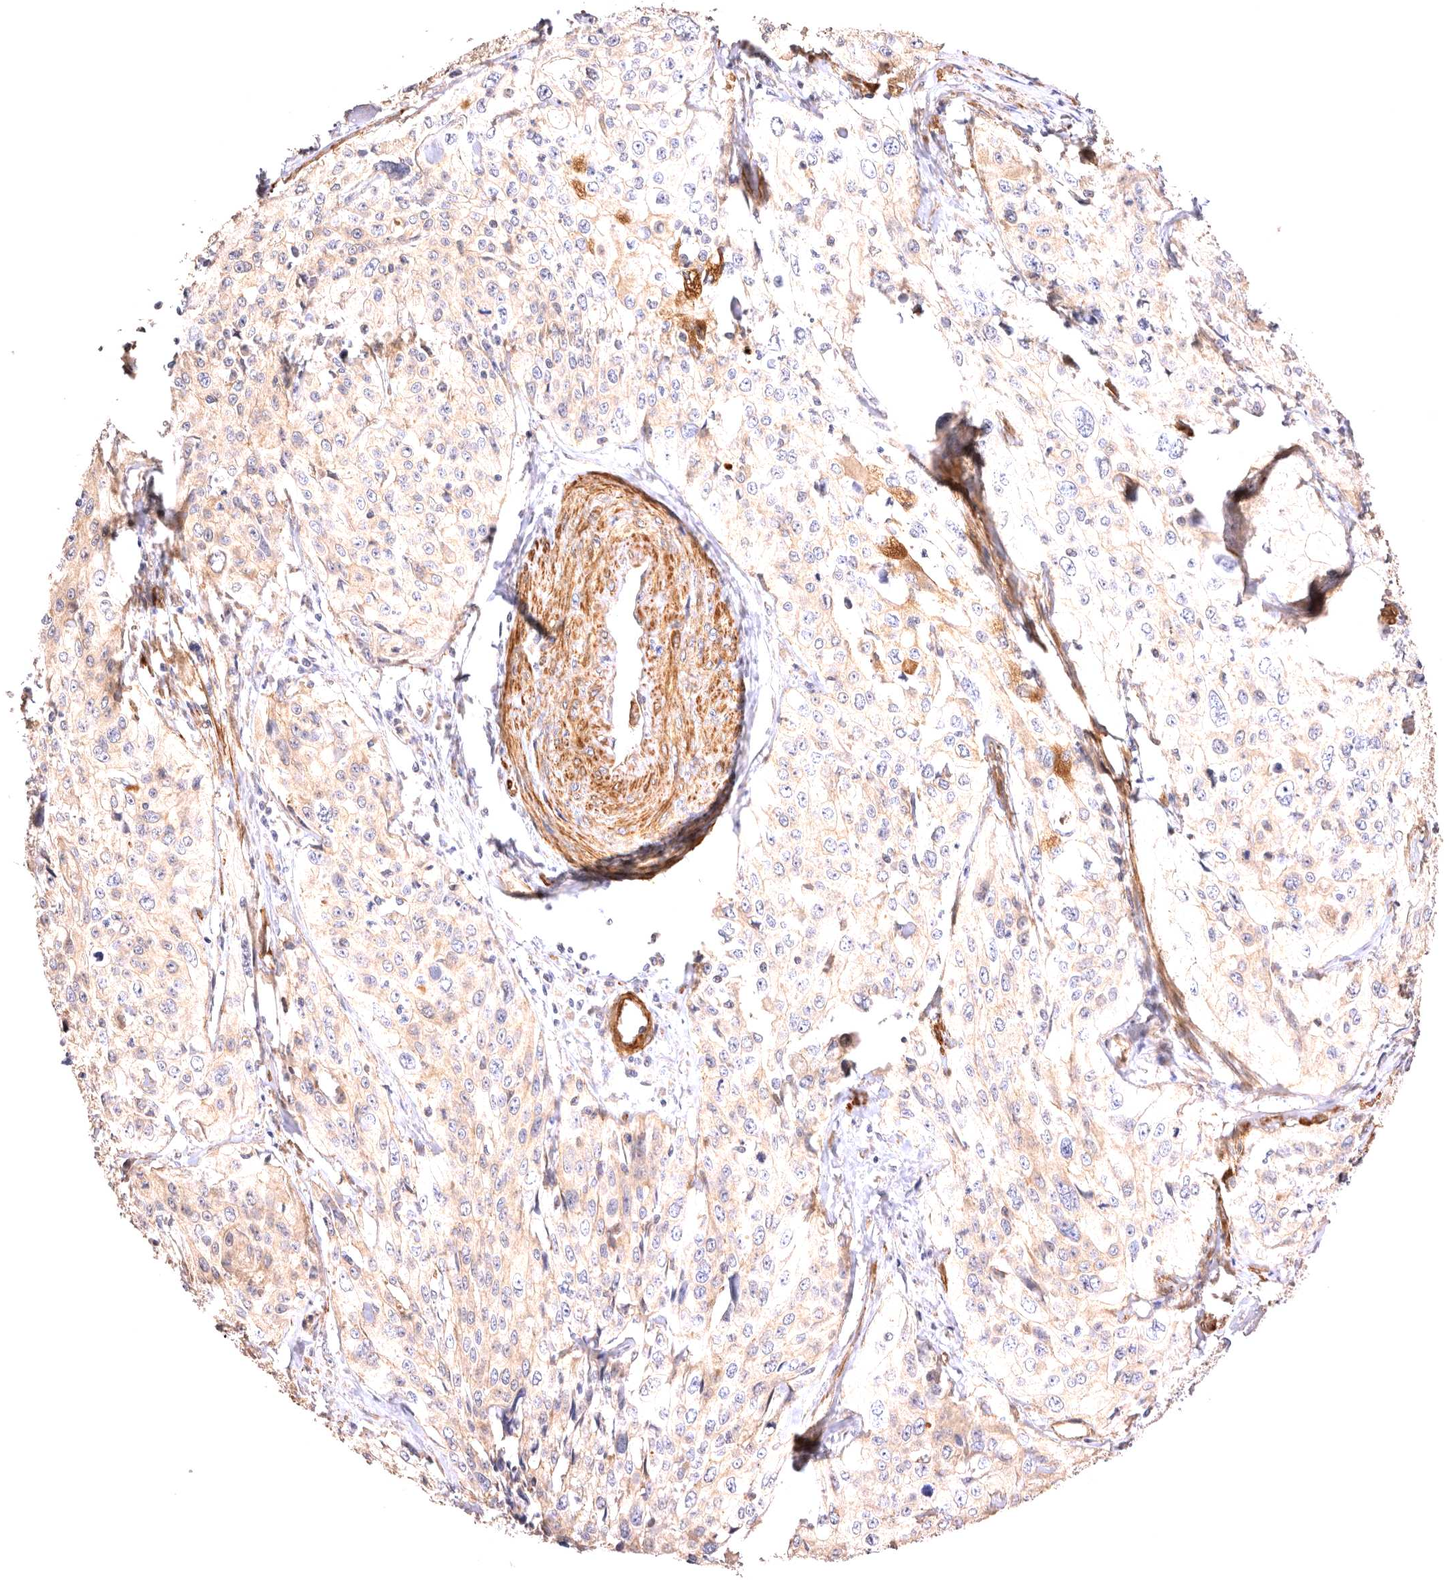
{"staining": {"intensity": "weak", "quantity": "25%-75%", "location": "cytoplasmic/membranous"}, "tissue": "cervical cancer", "cell_type": "Tumor cells", "image_type": "cancer", "snomed": [{"axis": "morphology", "description": "Squamous cell carcinoma, NOS"}, {"axis": "topography", "description": "Cervix"}], "caption": "Approximately 25%-75% of tumor cells in cervical squamous cell carcinoma exhibit weak cytoplasmic/membranous protein positivity as visualized by brown immunohistochemical staining.", "gene": "VPS45", "patient": {"sex": "female", "age": 31}}